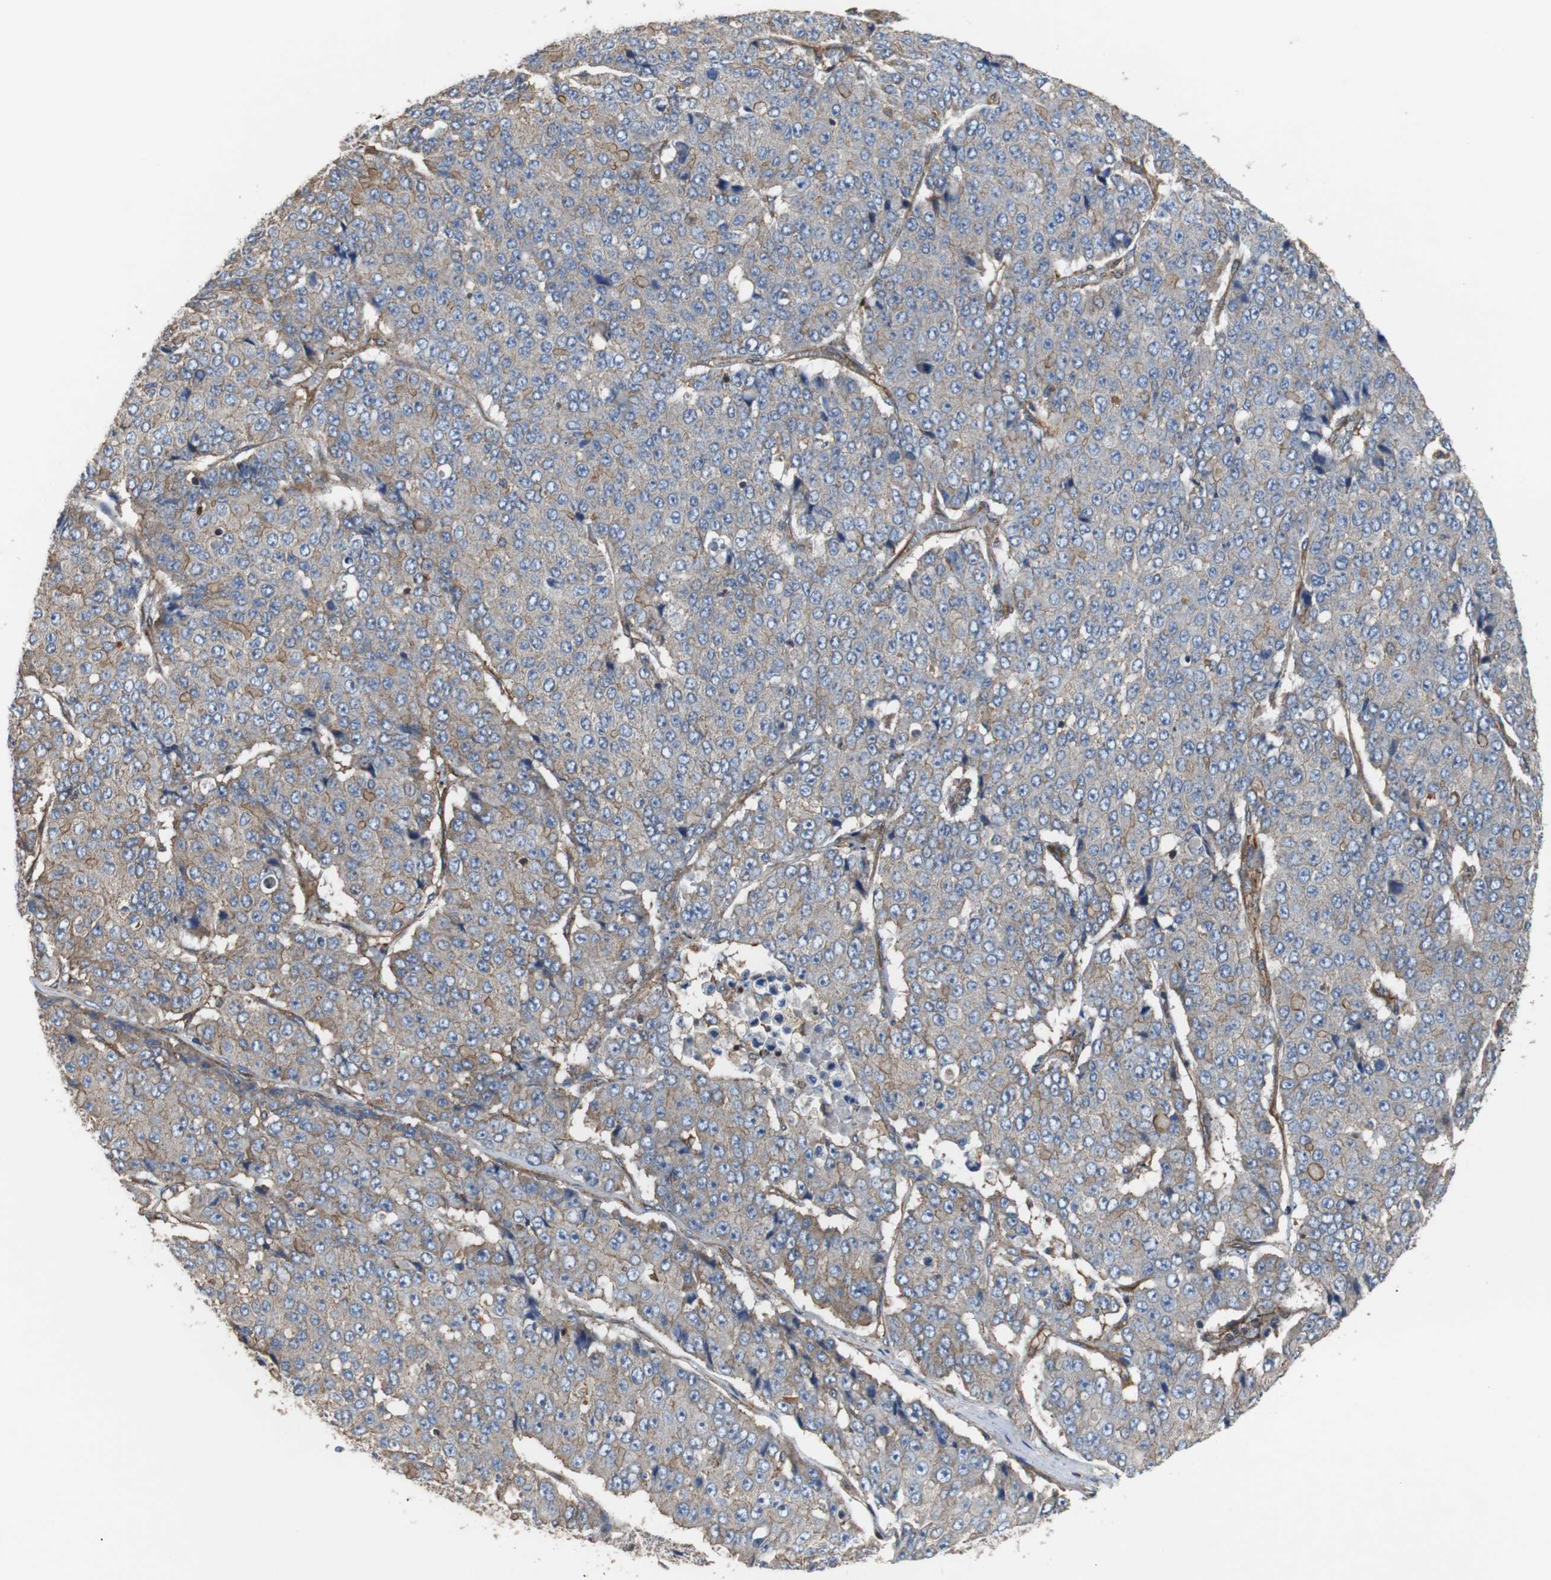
{"staining": {"intensity": "moderate", "quantity": ">75%", "location": "cytoplasmic/membranous"}, "tissue": "pancreatic cancer", "cell_type": "Tumor cells", "image_type": "cancer", "snomed": [{"axis": "morphology", "description": "Adenocarcinoma, NOS"}, {"axis": "topography", "description": "Pancreas"}], "caption": "The histopathology image demonstrates a brown stain indicating the presence of a protein in the cytoplasmic/membranous of tumor cells in pancreatic cancer (adenocarcinoma).", "gene": "PLCG2", "patient": {"sex": "male", "age": 50}}